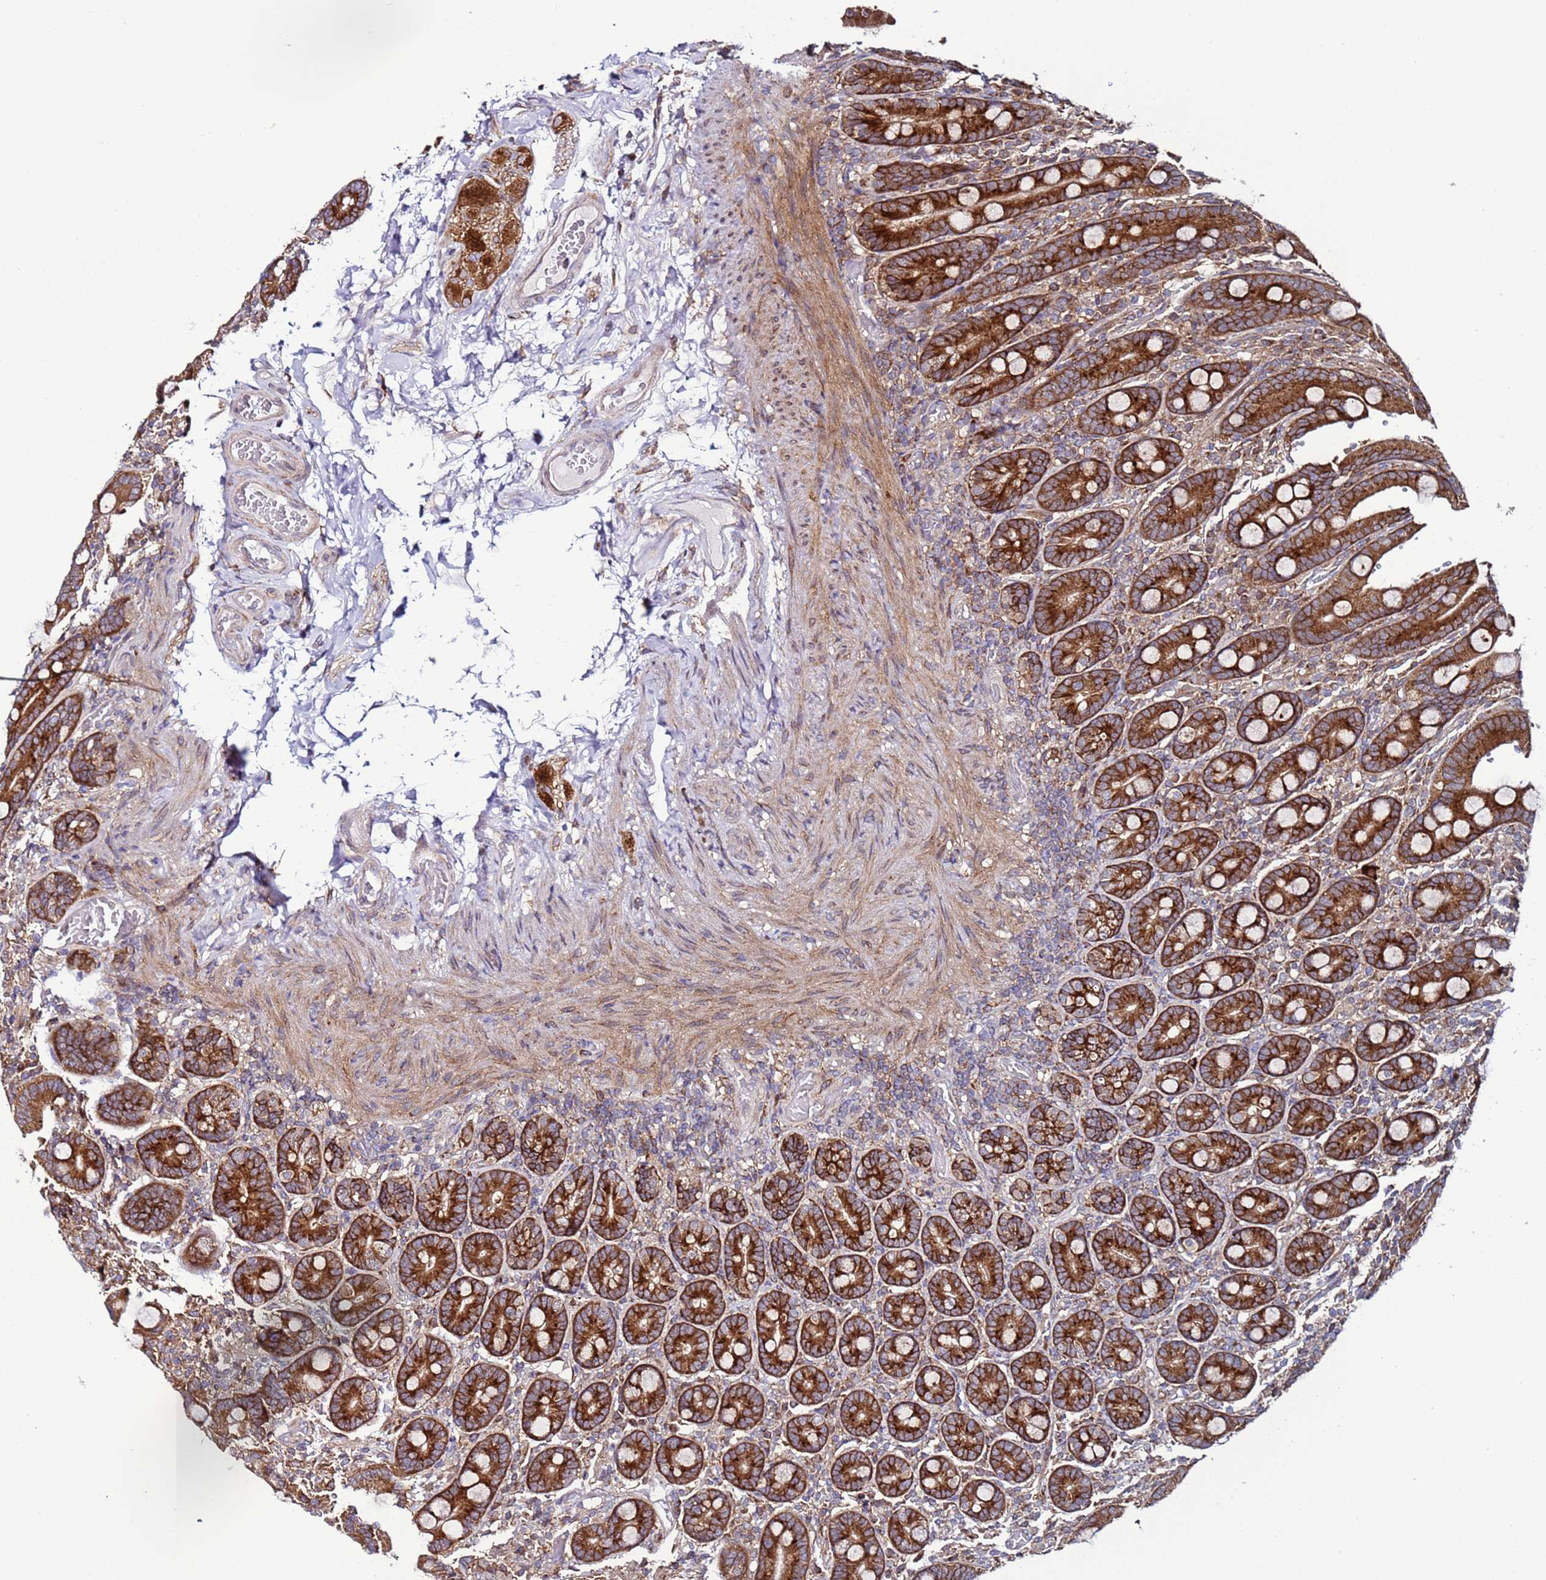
{"staining": {"intensity": "strong", "quantity": ">75%", "location": "cytoplasmic/membranous"}, "tissue": "duodenum", "cell_type": "Glandular cells", "image_type": "normal", "snomed": [{"axis": "morphology", "description": "Normal tissue, NOS"}, {"axis": "topography", "description": "Duodenum"}], "caption": "The photomicrograph reveals a brown stain indicating the presence of a protein in the cytoplasmic/membranous of glandular cells in duodenum. (DAB (3,3'-diaminobenzidine) = brown stain, brightfield microscopy at high magnification).", "gene": "TMEM176B", "patient": {"sex": "female", "age": 62}}